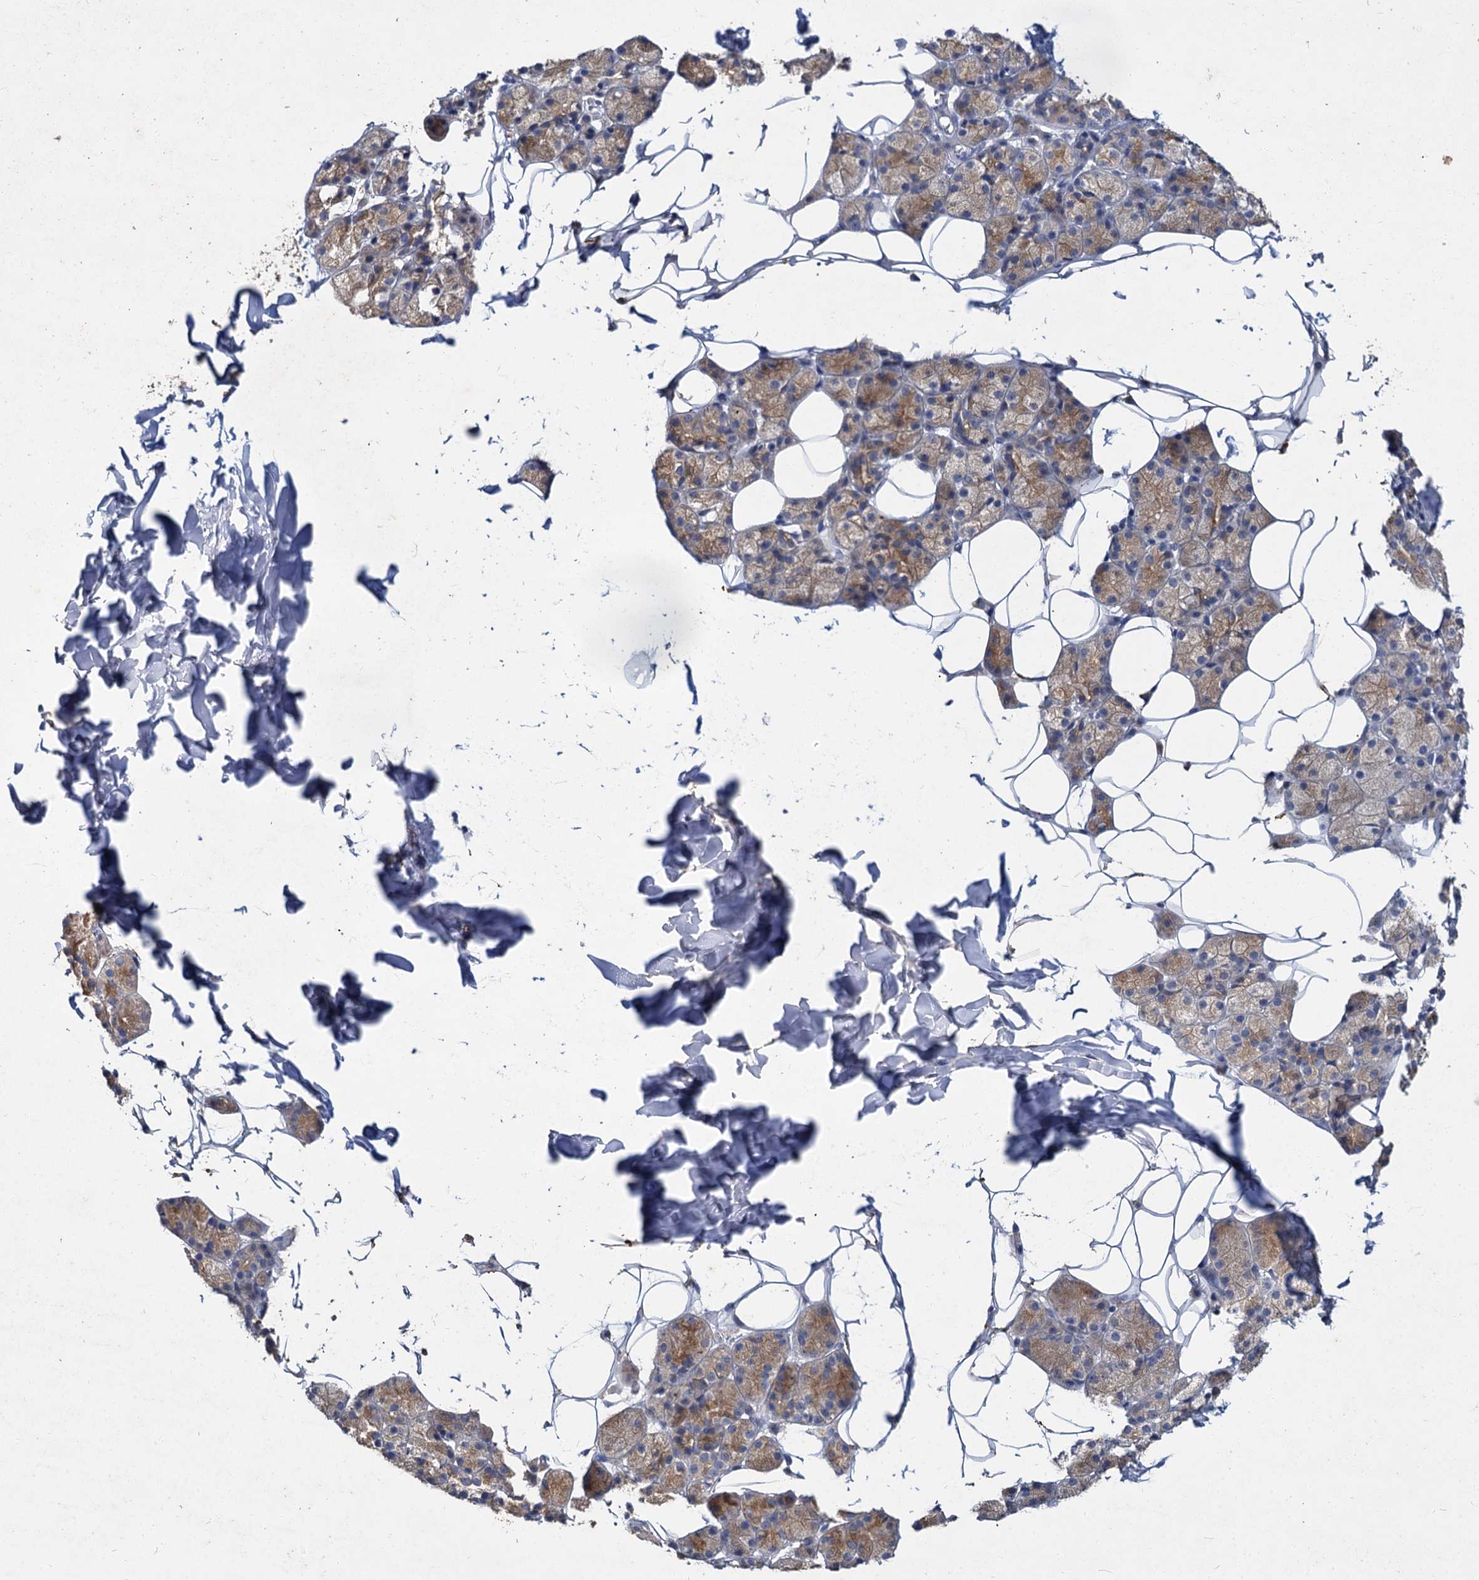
{"staining": {"intensity": "moderate", "quantity": "25%-75%", "location": "cytoplasmic/membranous"}, "tissue": "salivary gland", "cell_type": "Glandular cells", "image_type": "normal", "snomed": [{"axis": "morphology", "description": "Normal tissue, NOS"}, {"axis": "topography", "description": "Salivary gland"}], "caption": "Normal salivary gland reveals moderate cytoplasmic/membranous positivity in approximately 25%-75% of glandular cells Nuclei are stained in blue..", "gene": "ATP9A", "patient": {"sex": "female", "age": 33}}